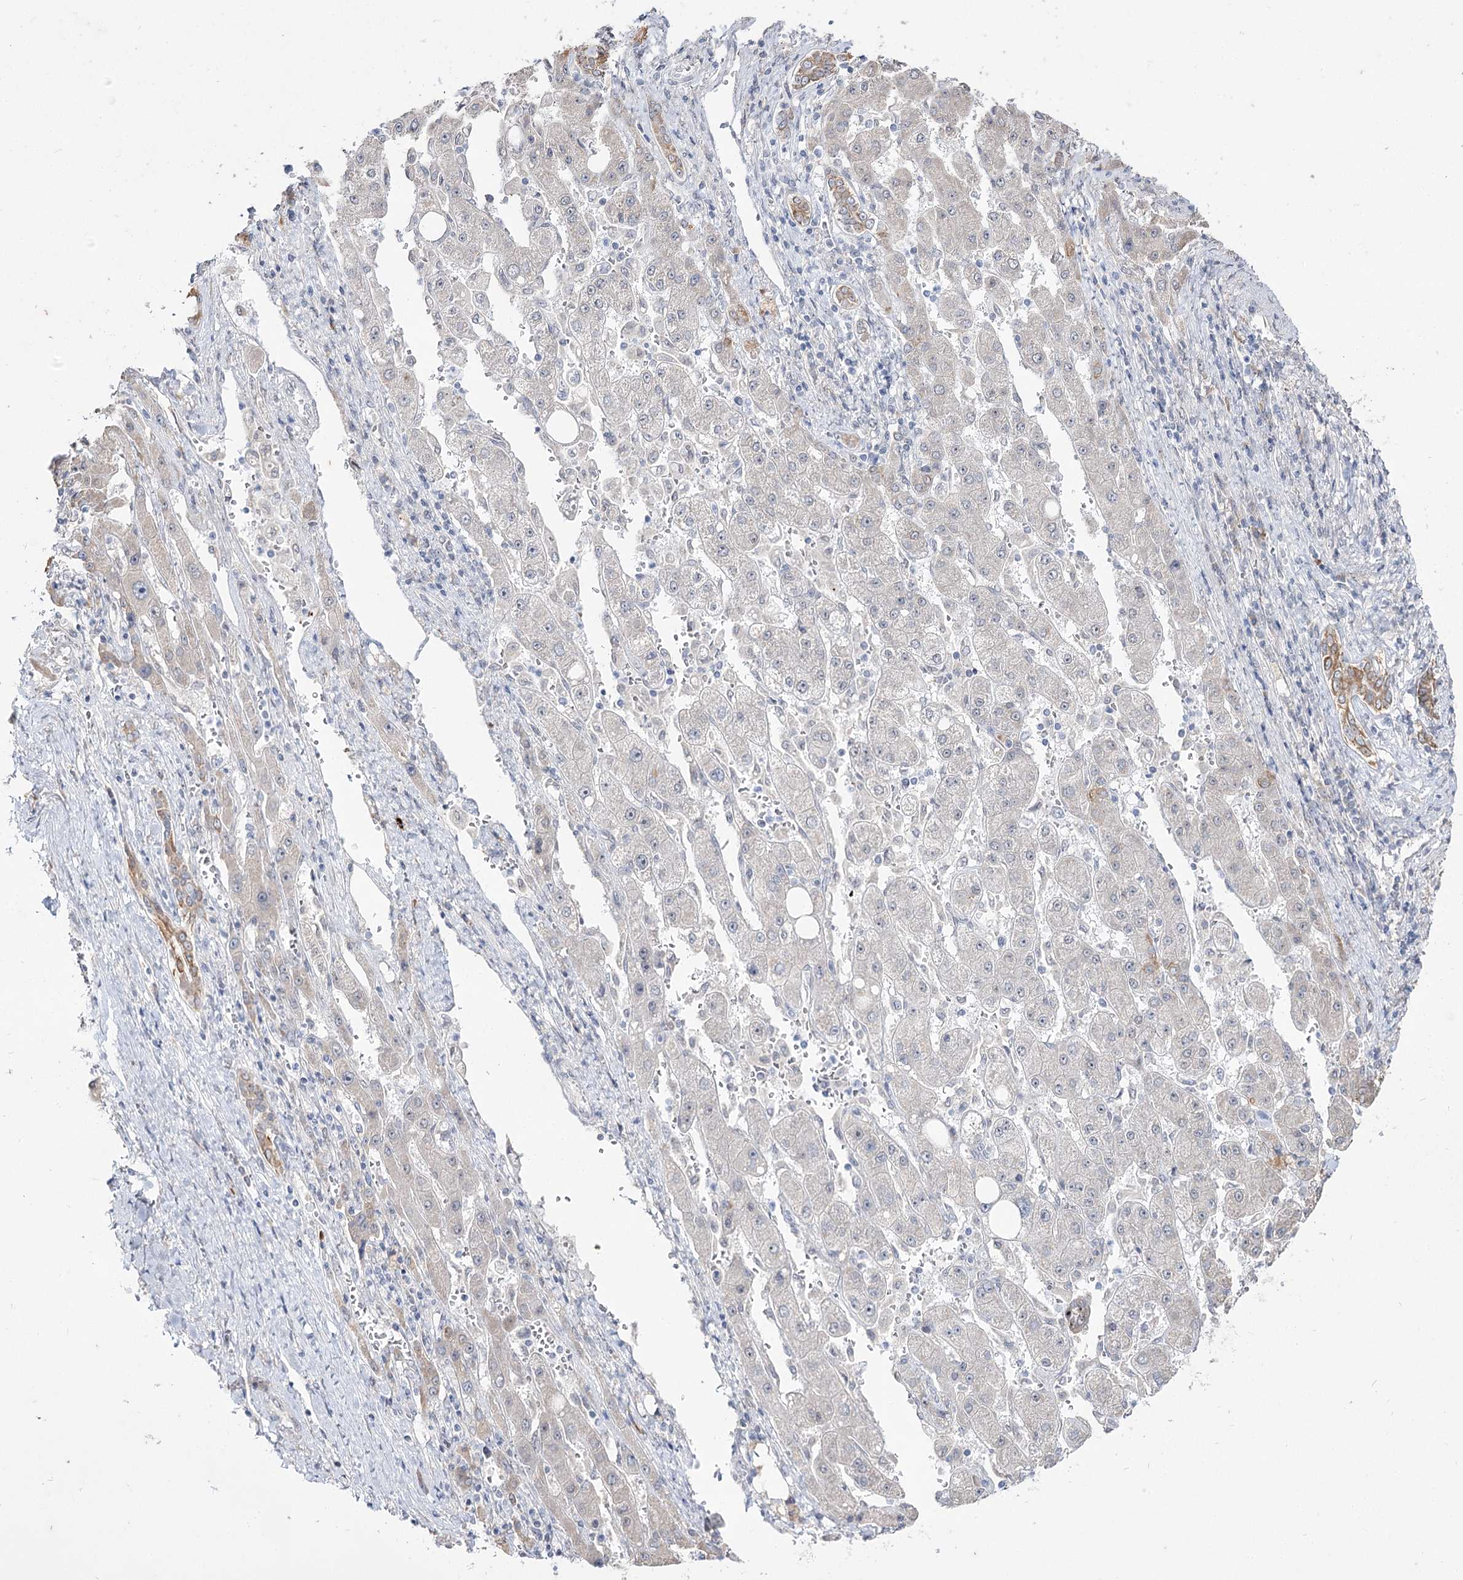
{"staining": {"intensity": "negative", "quantity": "none", "location": "none"}, "tissue": "liver cancer", "cell_type": "Tumor cells", "image_type": "cancer", "snomed": [{"axis": "morphology", "description": "Carcinoma, Hepatocellular, NOS"}, {"axis": "topography", "description": "Liver"}], "caption": "IHC of liver hepatocellular carcinoma shows no positivity in tumor cells.", "gene": "DDX50", "patient": {"sex": "female", "age": 73}}